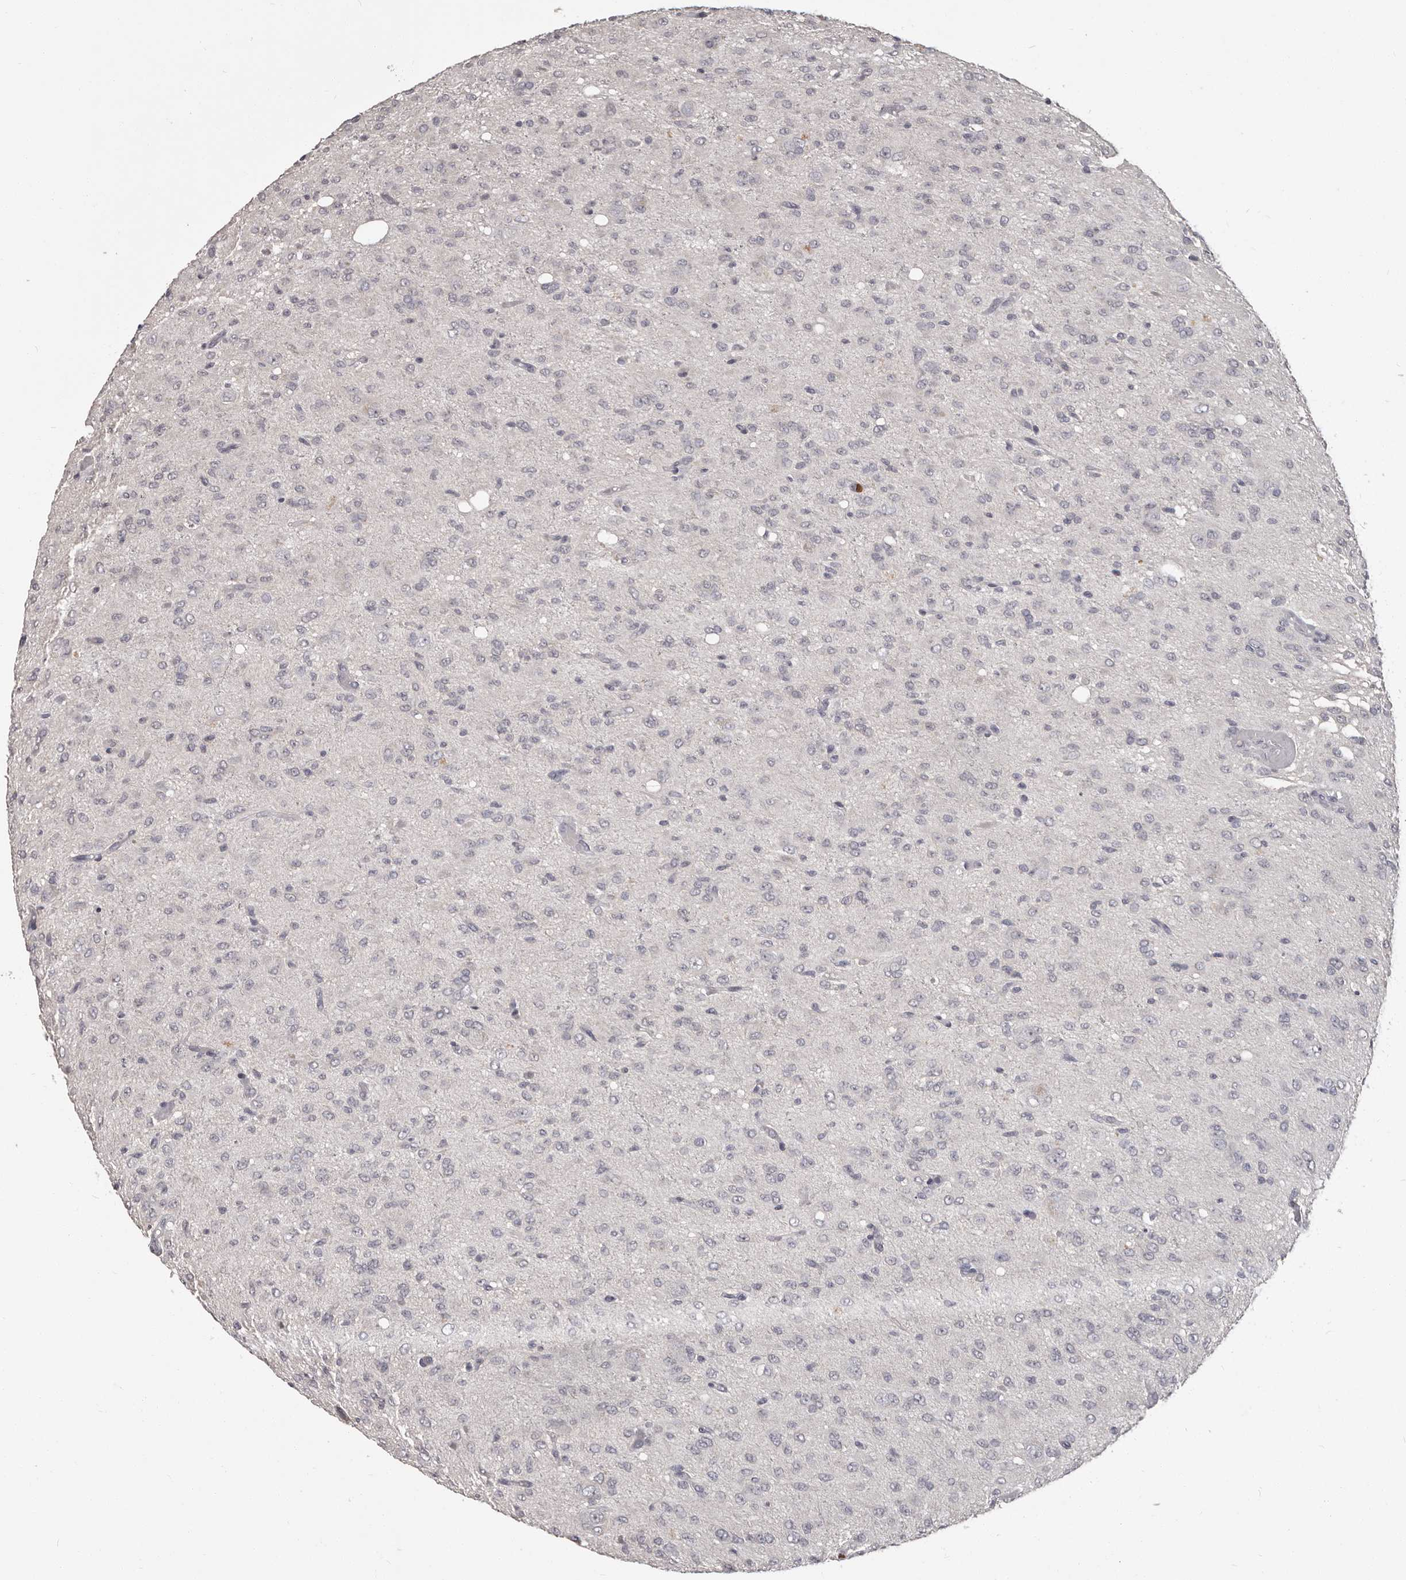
{"staining": {"intensity": "negative", "quantity": "none", "location": "none"}, "tissue": "glioma", "cell_type": "Tumor cells", "image_type": "cancer", "snomed": [{"axis": "morphology", "description": "Glioma, malignant, High grade"}, {"axis": "topography", "description": "Brain"}], "caption": "Immunohistochemistry of glioma demonstrates no positivity in tumor cells.", "gene": "GPR157", "patient": {"sex": "female", "age": 59}}